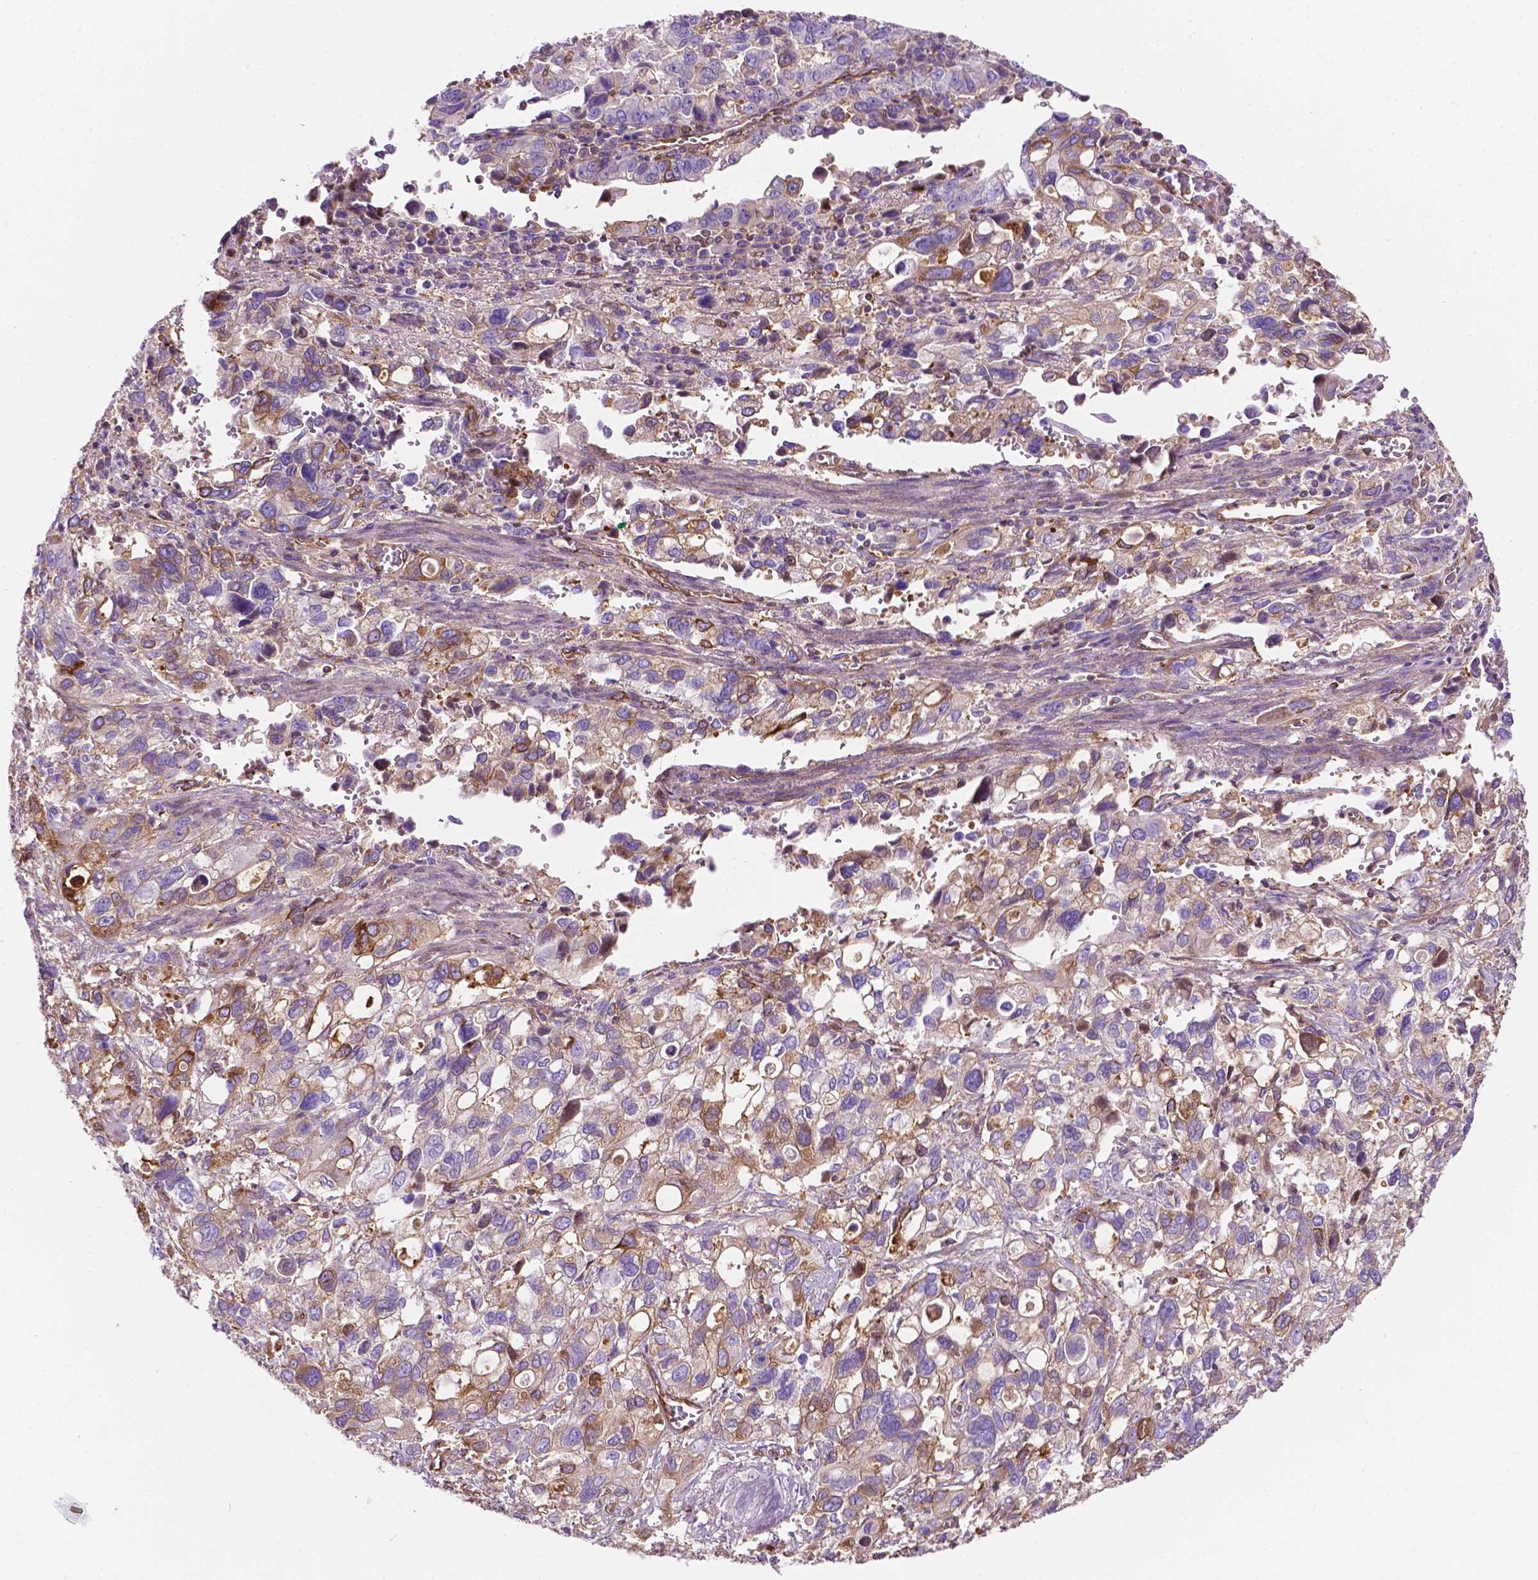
{"staining": {"intensity": "weak", "quantity": "25%-75%", "location": "cytoplasmic/membranous"}, "tissue": "stomach cancer", "cell_type": "Tumor cells", "image_type": "cancer", "snomed": [{"axis": "morphology", "description": "Adenocarcinoma, NOS"}, {"axis": "topography", "description": "Stomach, upper"}], "caption": "Adenocarcinoma (stomach) stained with a brown dye reveals weak cytoplasmic/membranous positive staining in approximately 25%-75% of tumor cells.", "gene": "DCN", "patient": {"sex": "female", "age": 81}}